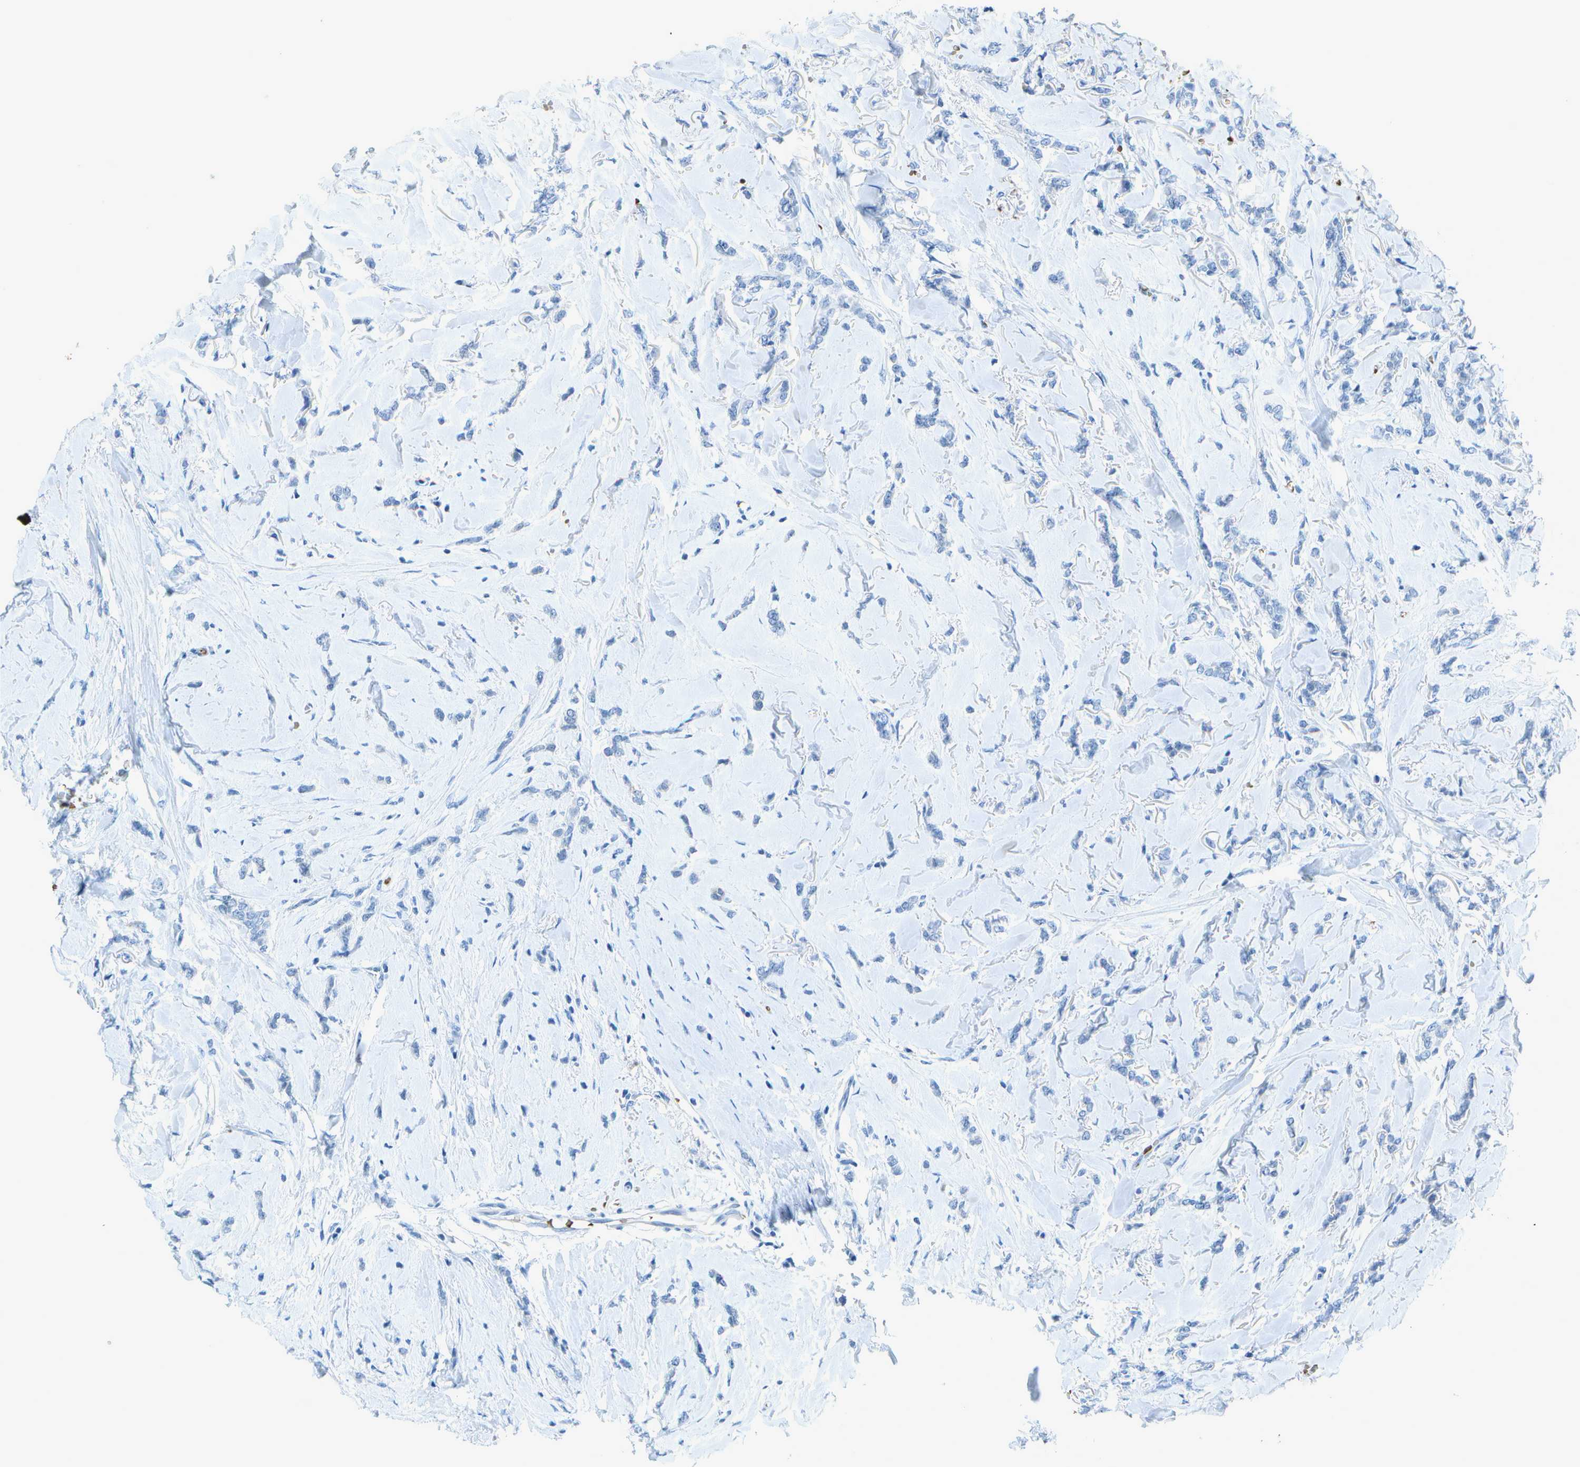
{"staining": {"intensity": "negative", "quantity": "none", "location": "none"}, "tissue": "breast cancer", "cell_type": "Tumor cells", "image_type": "cancer", "snomed": [{"axis": "morphology", "description": "Lobular carcinoma"}, {"axis": "topography", "description": "Skin"}, {"axis": "topography", "description": "Breast"}], "caption": "Image shows no protein expression in tumor cells of breast lobular carcinoma tissue. (Immunohistochemistry (ihc), brightfield microscopy, high magnification).", "gene": "ASL", "patient": {"sex": "female", "age": 46}}